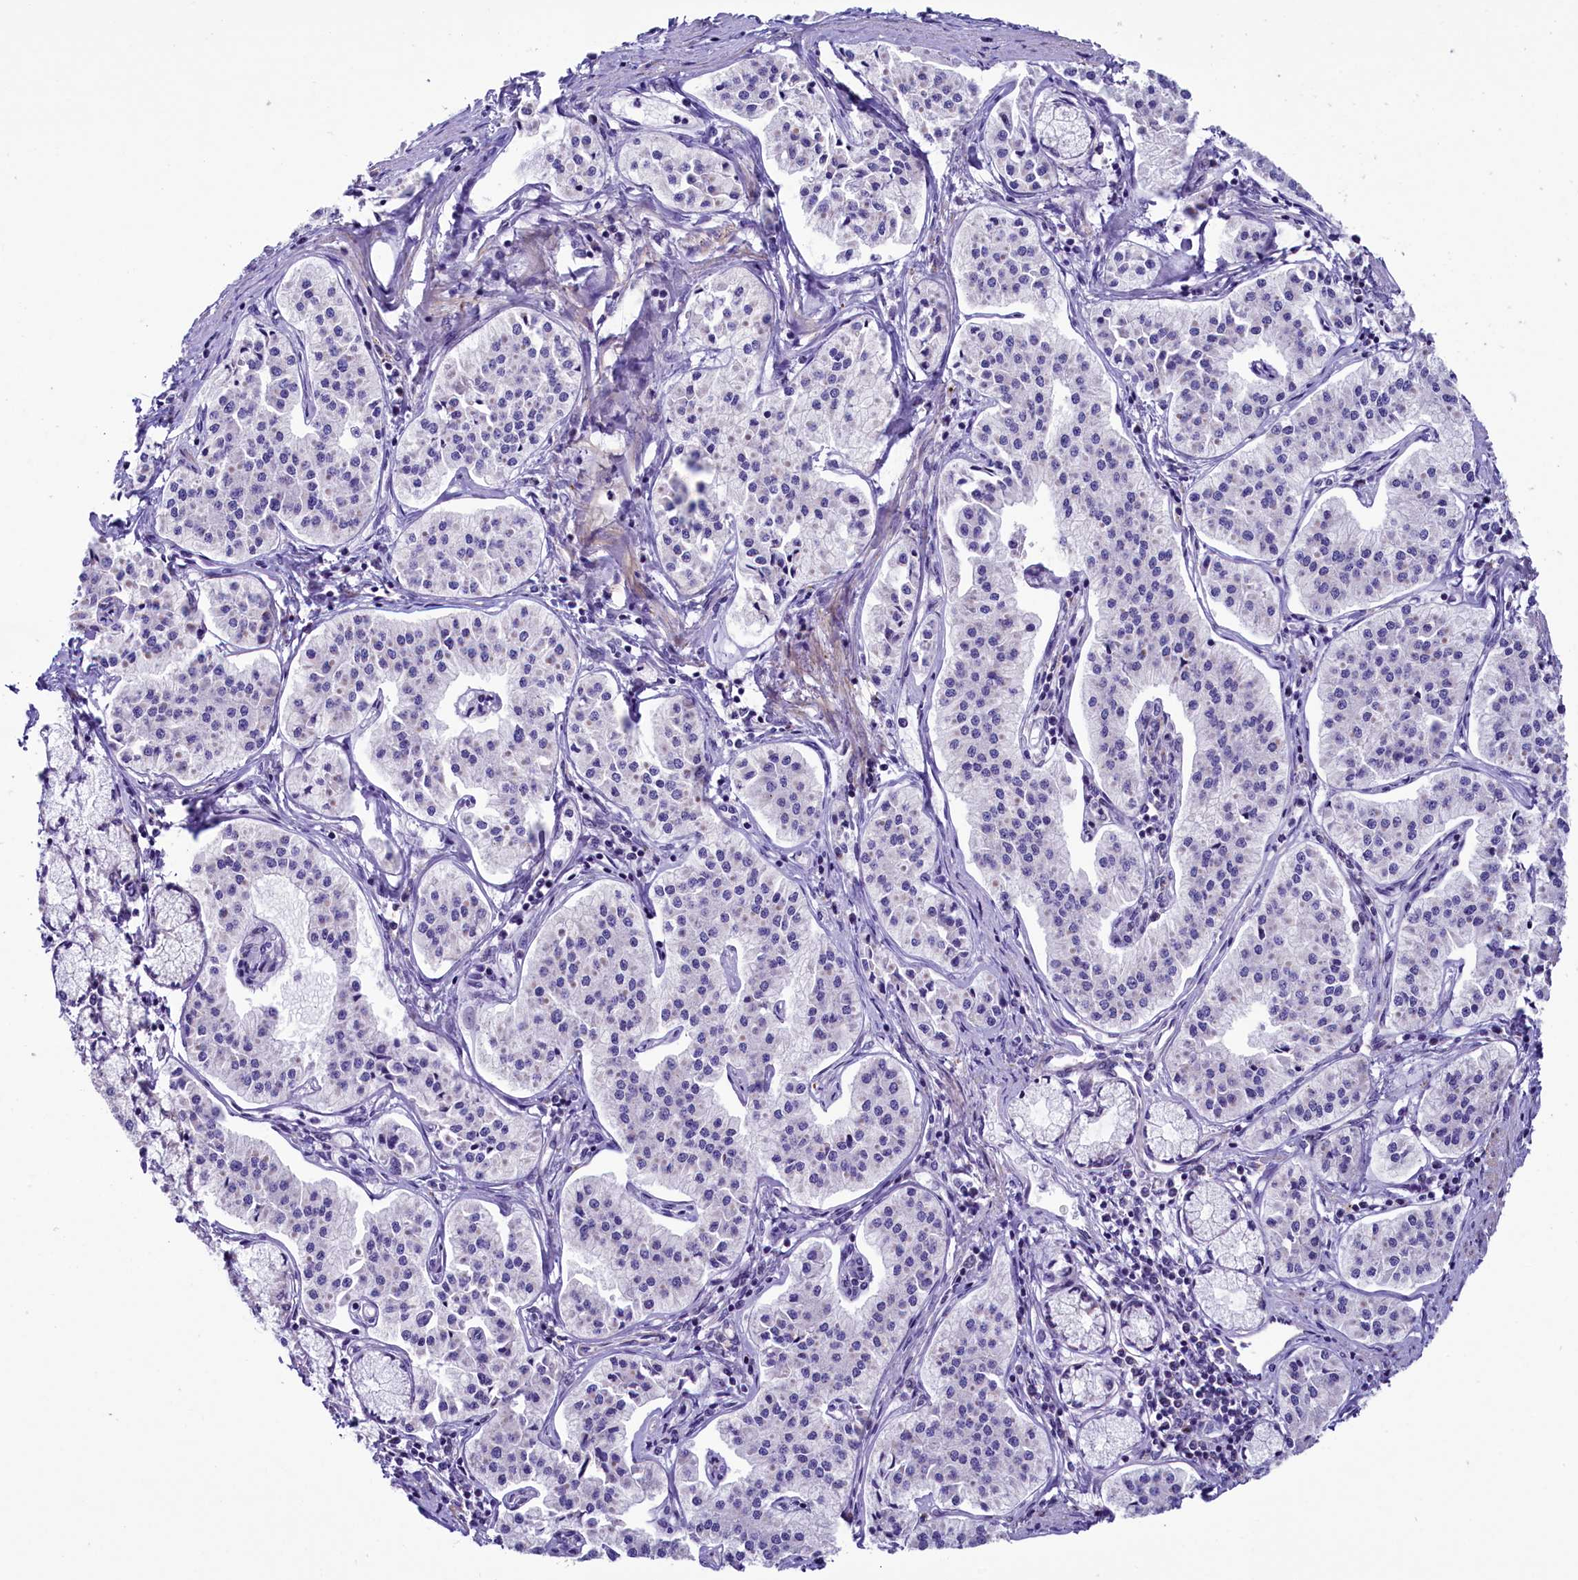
{"staining": {"intensity": "negative", "quantity": "none", "location": "none"}, "tissue": "pancreatic cancer", "cell_type": "Tumor cells", "image_type": "cancer", "snomed": [{"axis": "morphology", "description": "Adenocarcinoma, NOS"}, {"axis": "topography", "description": "Pancreas"}], "caption": "High power microscopy photomicrograph of an immunohistochemistry micrograph of pancreatic cancer (adenocarcinoma), revealing no significant expression in tumor cells. (DAB (3,3'-diaminobenzidine) immunohistochemistry with hematoxylin counter stain).", "gene": "SCD5", "patient": {"sex": "female", "age": 50}}